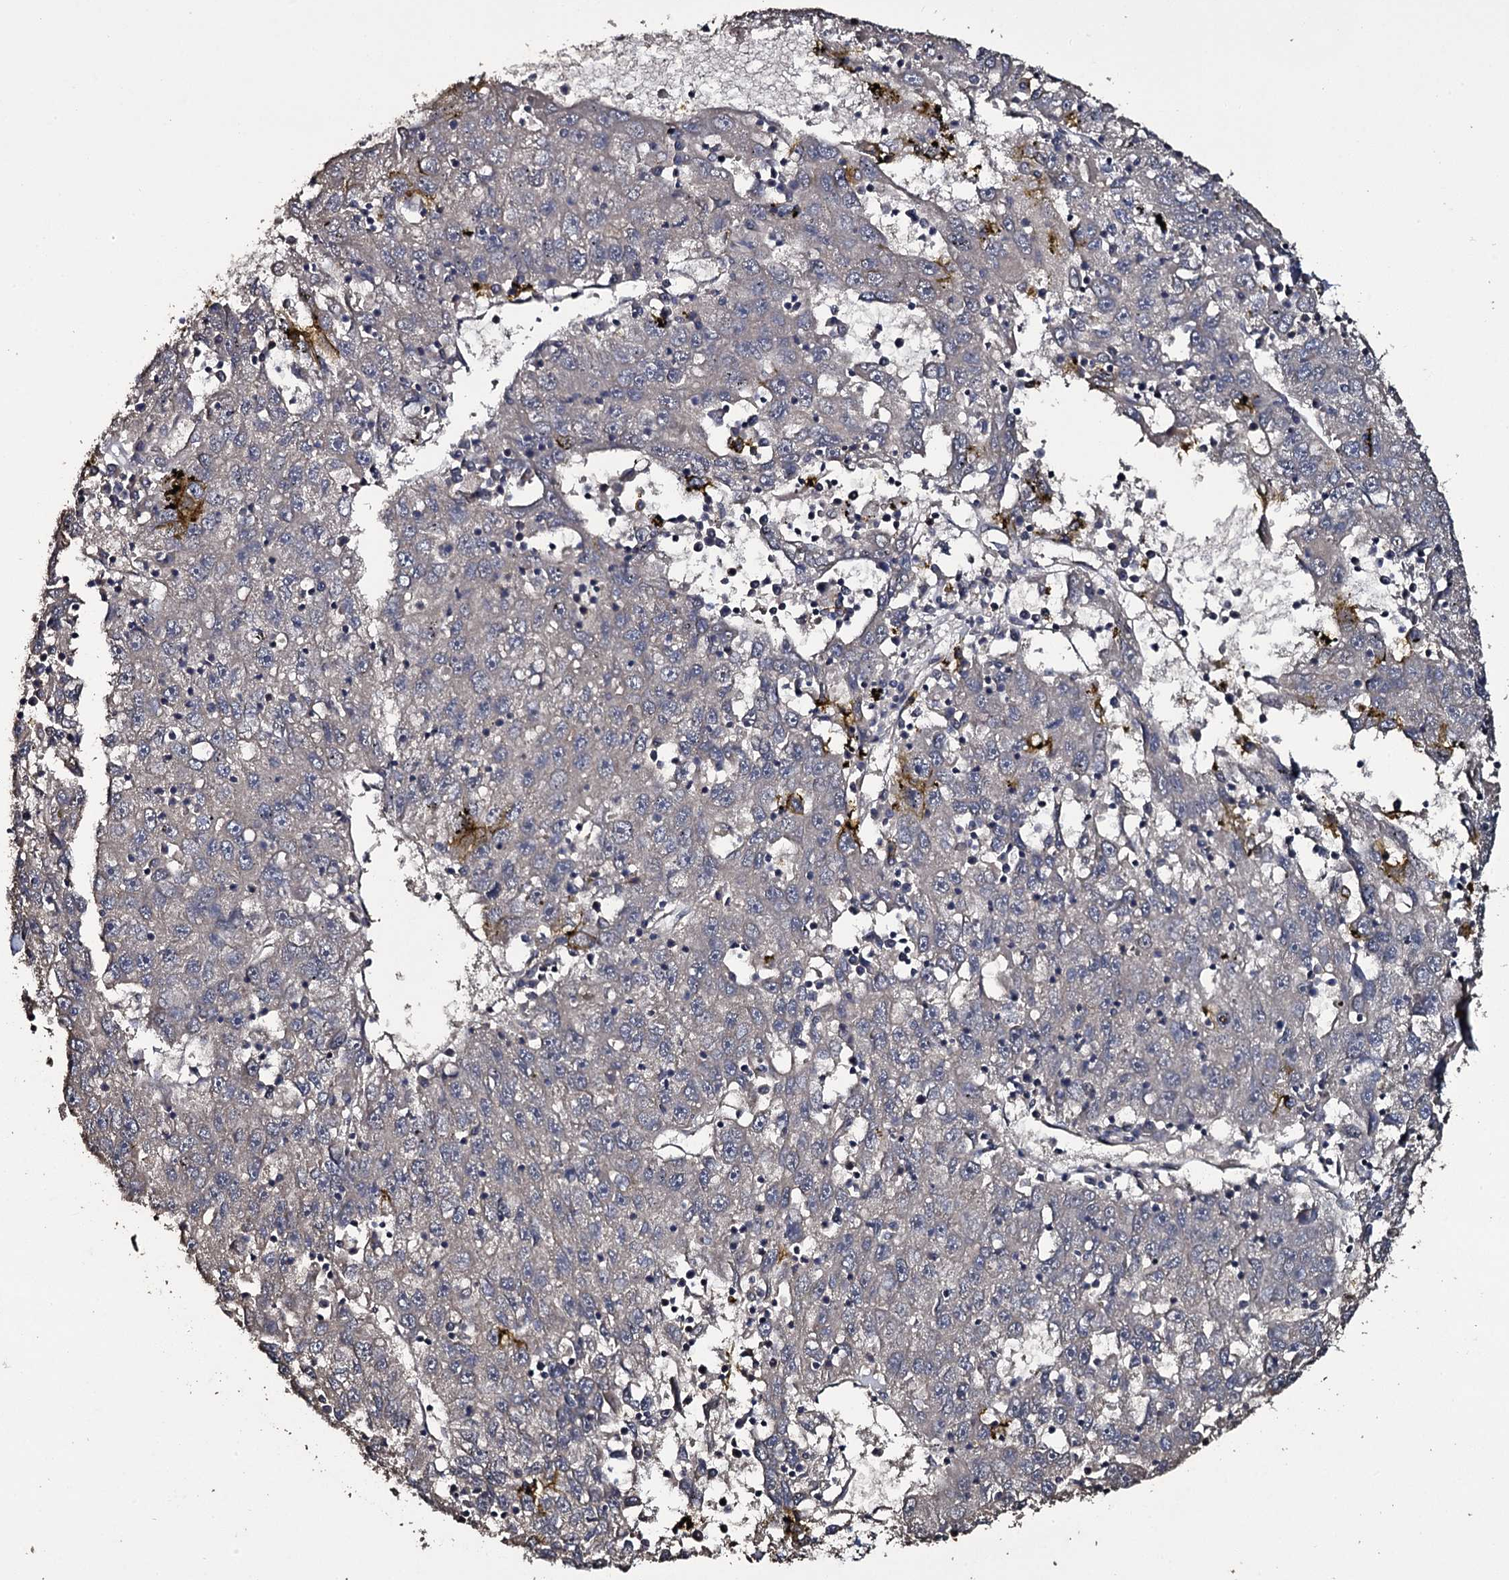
{"staining": {"intensity": "weak", "quantity": "<25%", "location": "cytoplasmic/membranous"}, "tissue": "liver cancer", "cell_type": "Tumor cells", "image_type": "cancer", "snomed": [{"axis": "morphology", "description": "Carcinoma, Hepatocellular, NOS"}, {"axis": "topography", "description": "Liver"}], "caption": "Tumor cells show no significant positivity in liver hepatocellular carcinoma.", "gene": "TTC23", "patient": {"sex": "male", "age": 49}}